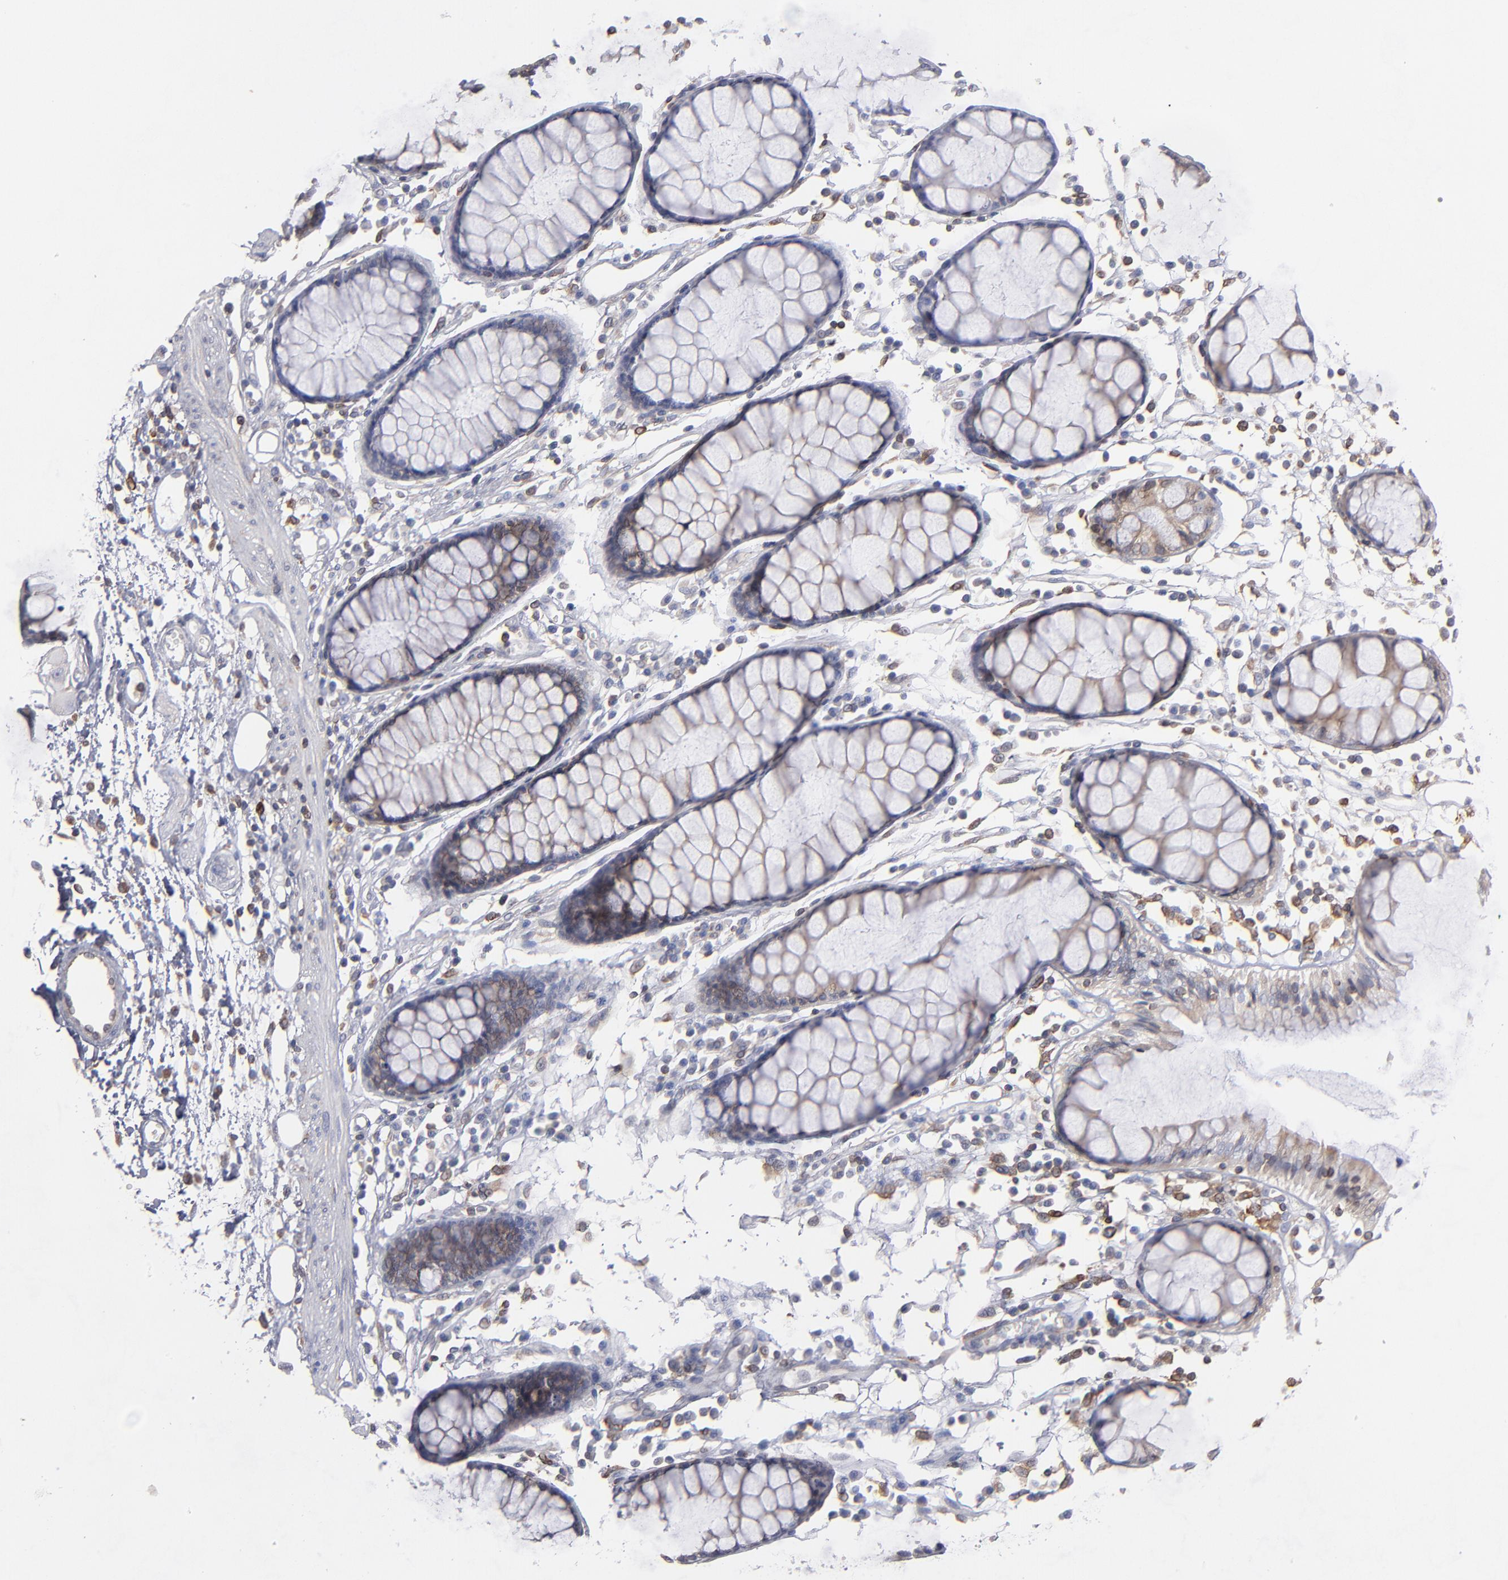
{"staining": {"intensity": "negative", "quantity": "none", "location": "none"}, "tissue": "colon", "cell_type": "Endothelial cells", "image_type": "normal", "snomed": [{"axis": "morphology", "description": "Normal tissue, NOS"}, {"axis": "topography", "description": "Colon"}], "caption": "Immunohistochemistry of normal human colon exhibits no positivity in endothelial cells.", "gene": "TMX1", "patient": {"sex": "female", "age": 78}}